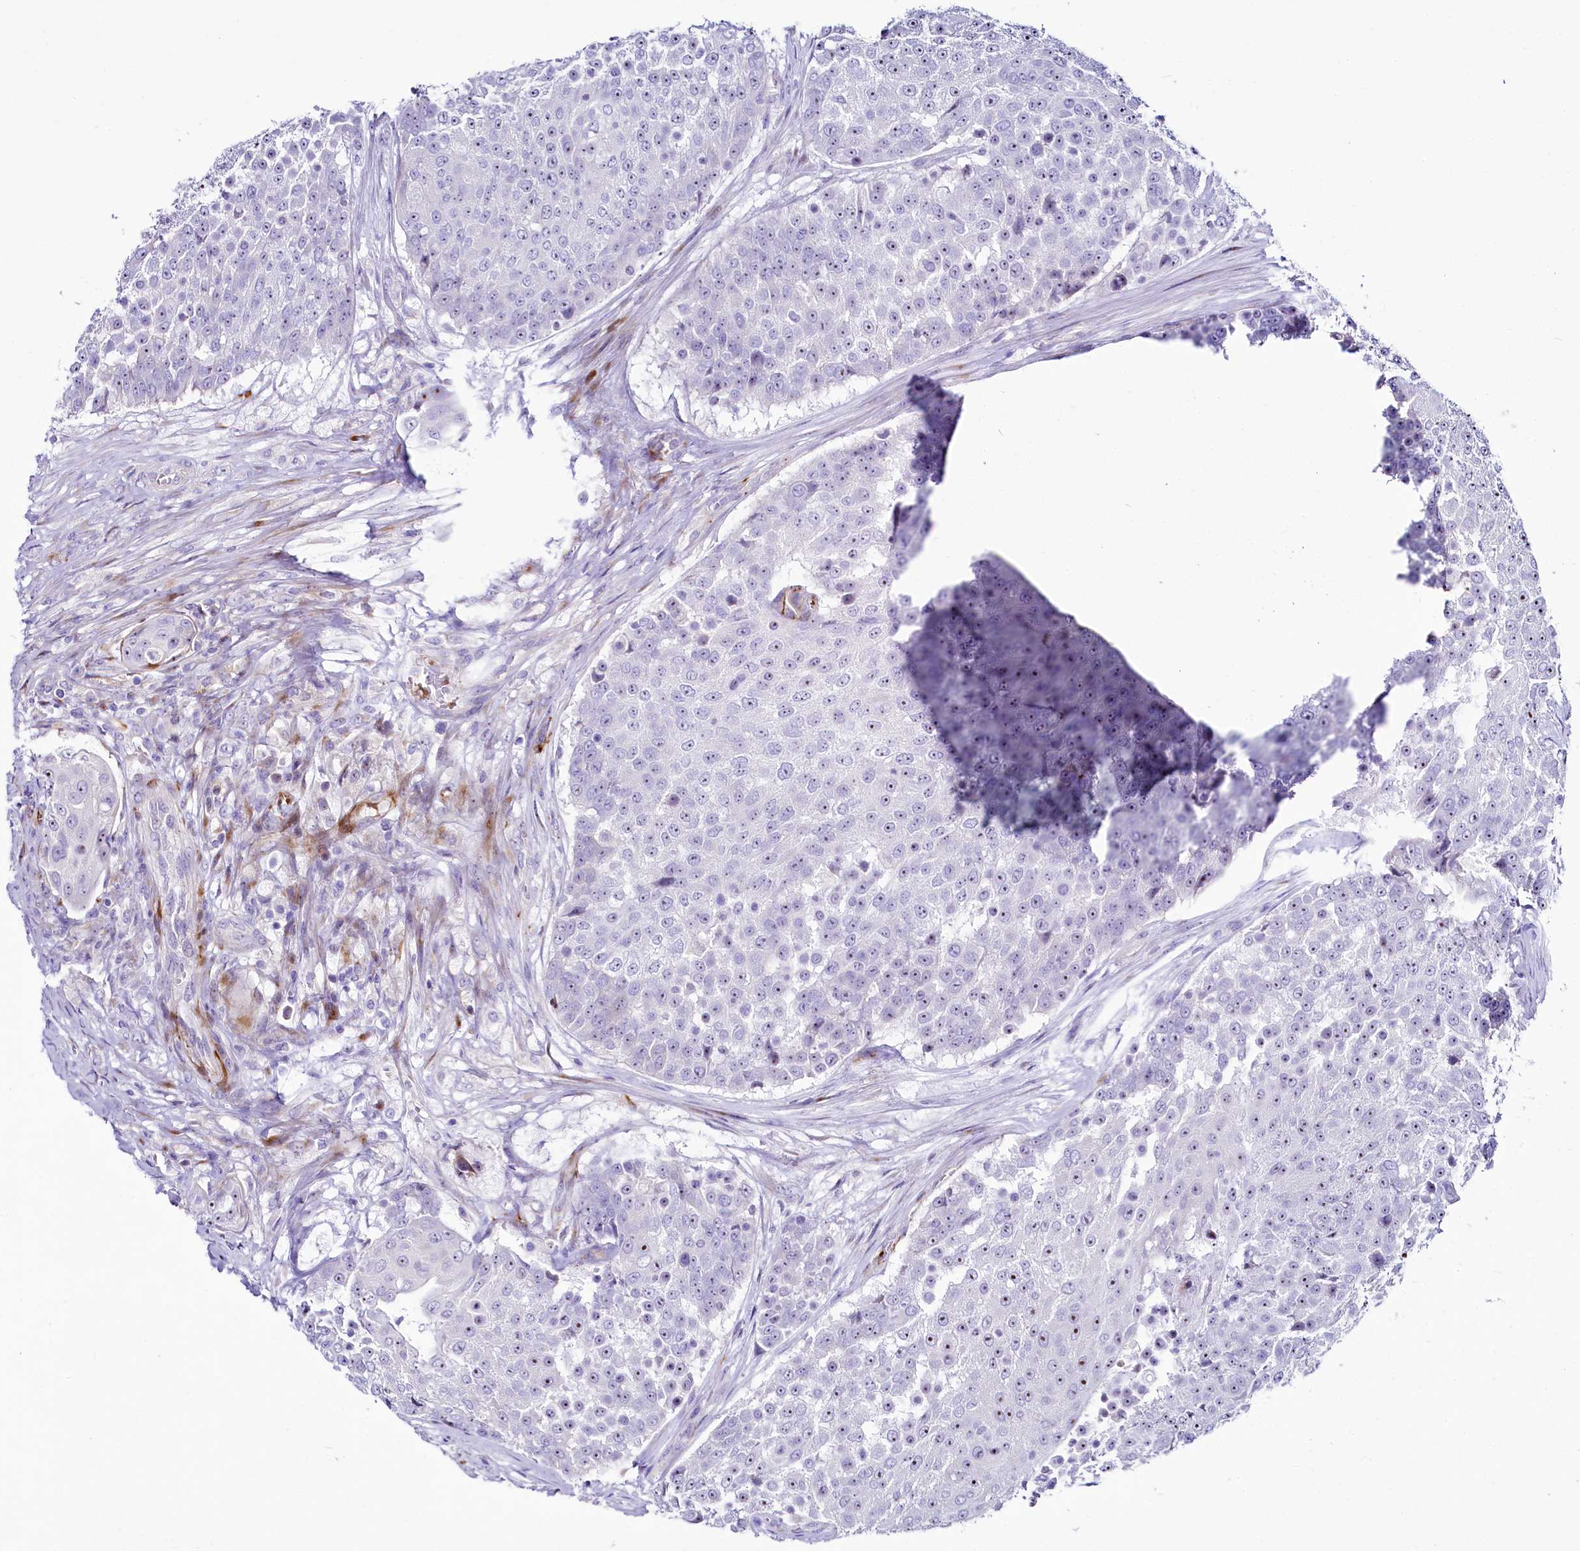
{"staining": {"intensity": "moderate", "quantity": "<25%", "location": "nuclear"}, "tissue": "urothelial cancer", "cell_type": "Tumor cells", "image_type": "cancer", "snomed": [{"axis": "morphology", "description": "Urothelial carcinoma, High grade"}, {"axis": "topography", "description": "Urinary bladder"}], "caption": "Brown immunohistochemical staining in human urothelial cancer shows moderate nuclear positivity in about <25% of tumor cells. (DAB (3,3'-diaminobenzidine) IHC, brown staining for protein, blue staining for nuclei).", "gene": "SH3TC2", "patient": {"sex": "female", "age": 63}}